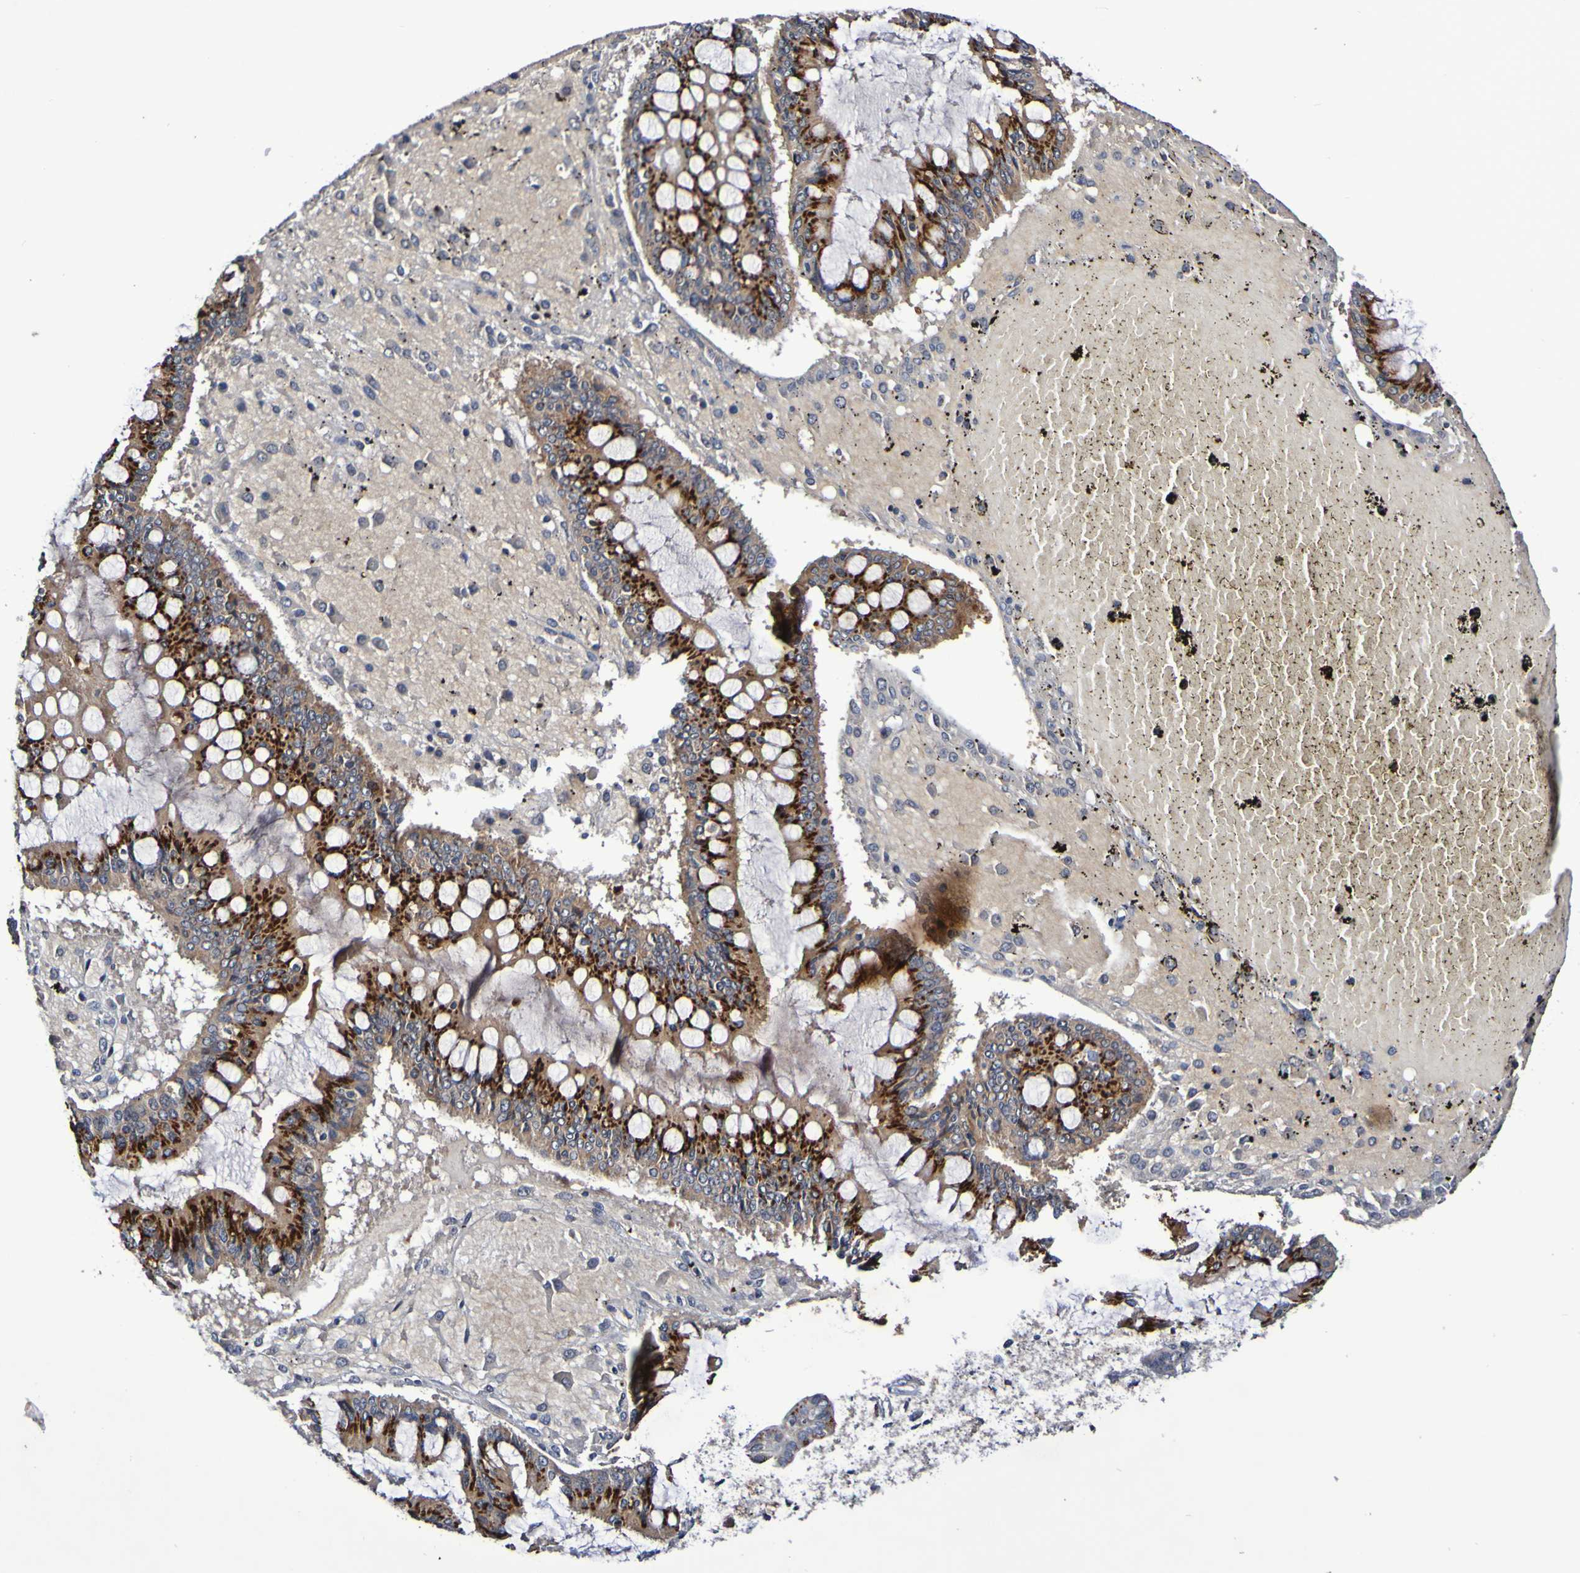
{"staining": {"intensity": "strong", "quantity": ">75%", "location": "cytoplasmic/membranous"}, "tissue": "ovarian cancer", "cell_type": "Tumor cells", "image_type": "cancer", "snomed": [{"axis": "morphology", "description": "Cystadenocarcinoma, mucinous, NOS"}, {"axis": "topography", "description": "Ovary"}], "caption": "Brown immunohistochemical staining in human ovarian mucinous cystadenocarcinoma demonstrates strong cytoplasmic/membranous expression in about >75% of tumor cells.", "gene": "PTP4A2", "patient": {"sex": "female", "age": 73}}